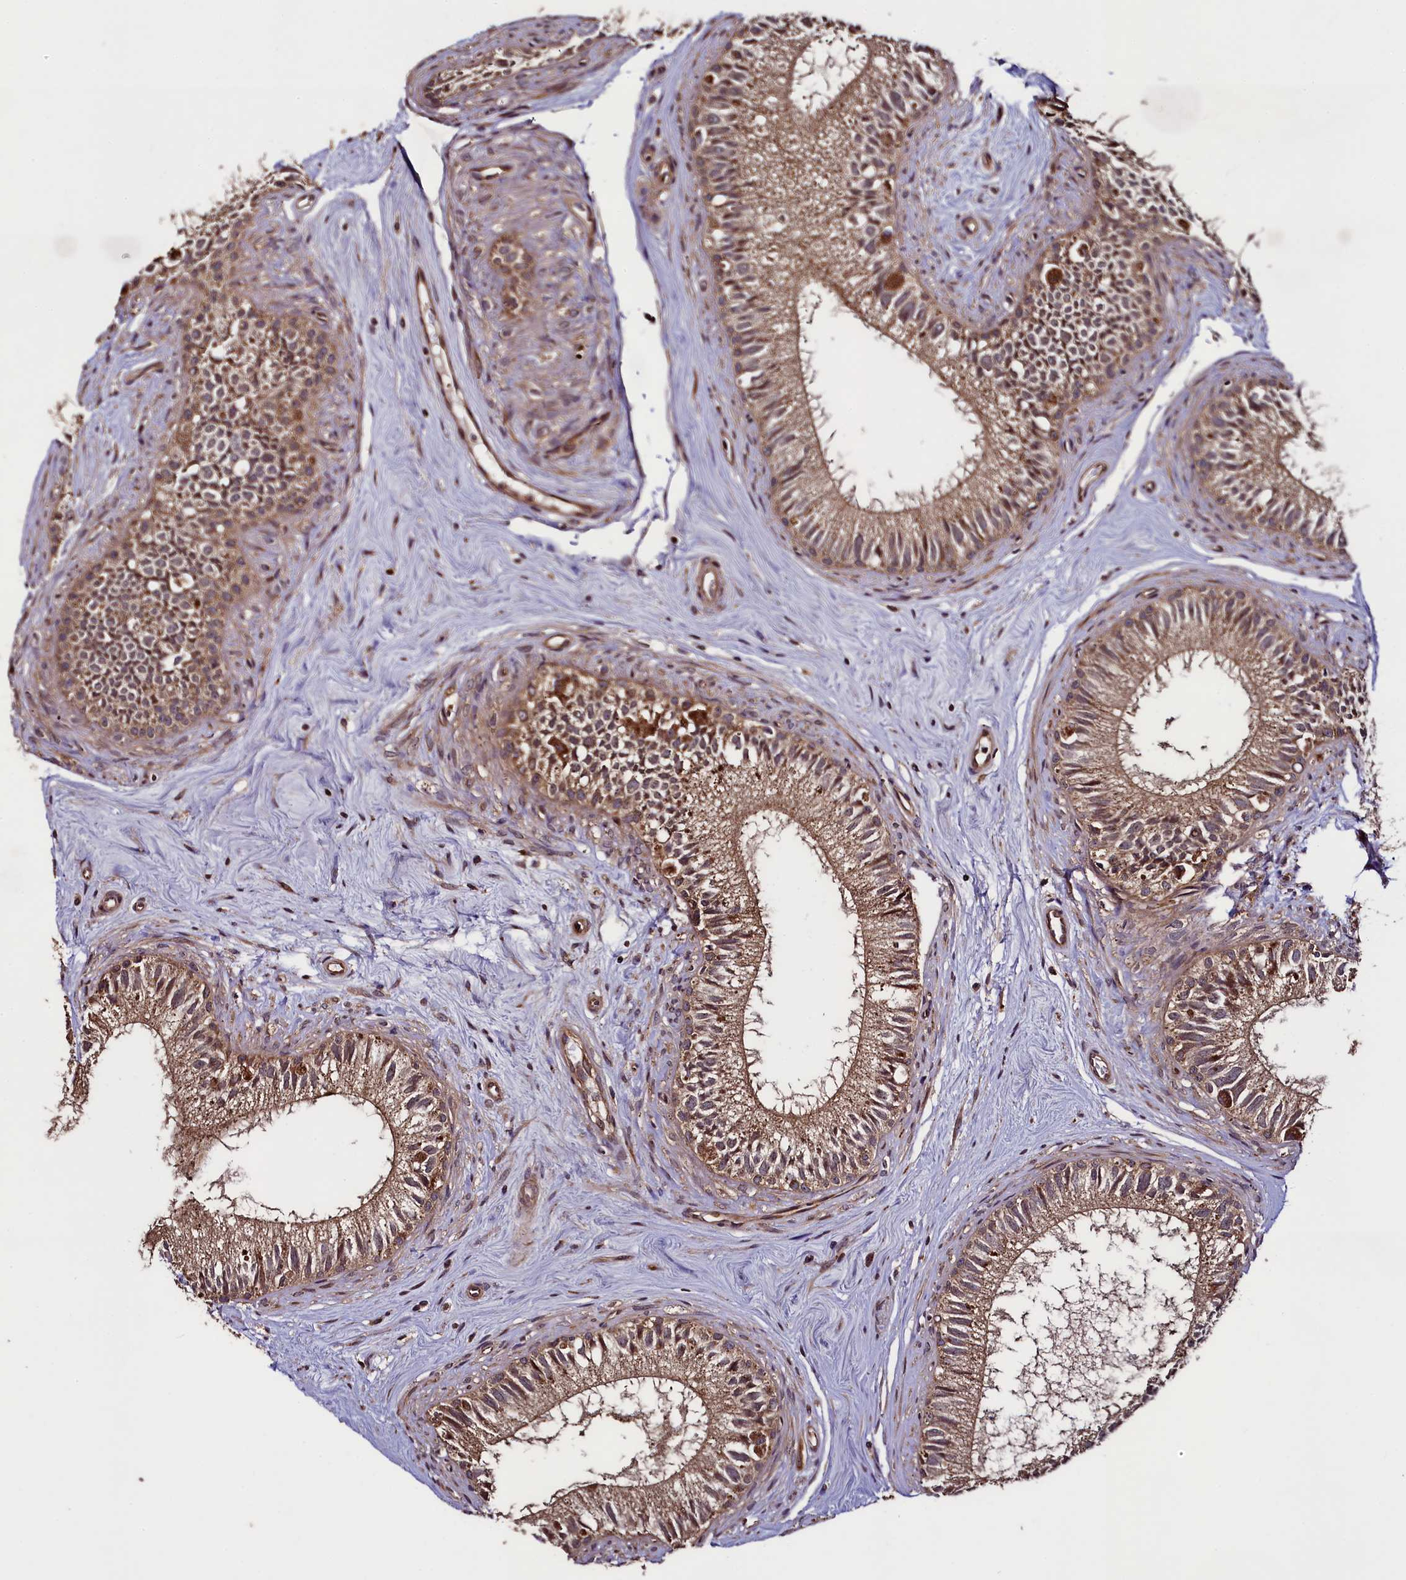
{"staining": {"intensity": "moderate", "quantity": ">75%", "location": "cytoplasmic/membranous"}, "tissue": "epididymis", "cell_type": "Glandular cells", "image_type": "normal", "snomed": [{"axis": "morphology", "description": "Normal tissue, NOS"}, {"axis": "topography", "description": "Epididymis"}], "caption": "IHC photomicrograph of unremarkable epididymis stained for a protein (brown), which demonstrates medium levels of moderate cytoplasmic/membranous expression in approximately >75% of glandular cells.", "gene": "RBFA", "patient": {"sex": "male", "age": 71}}